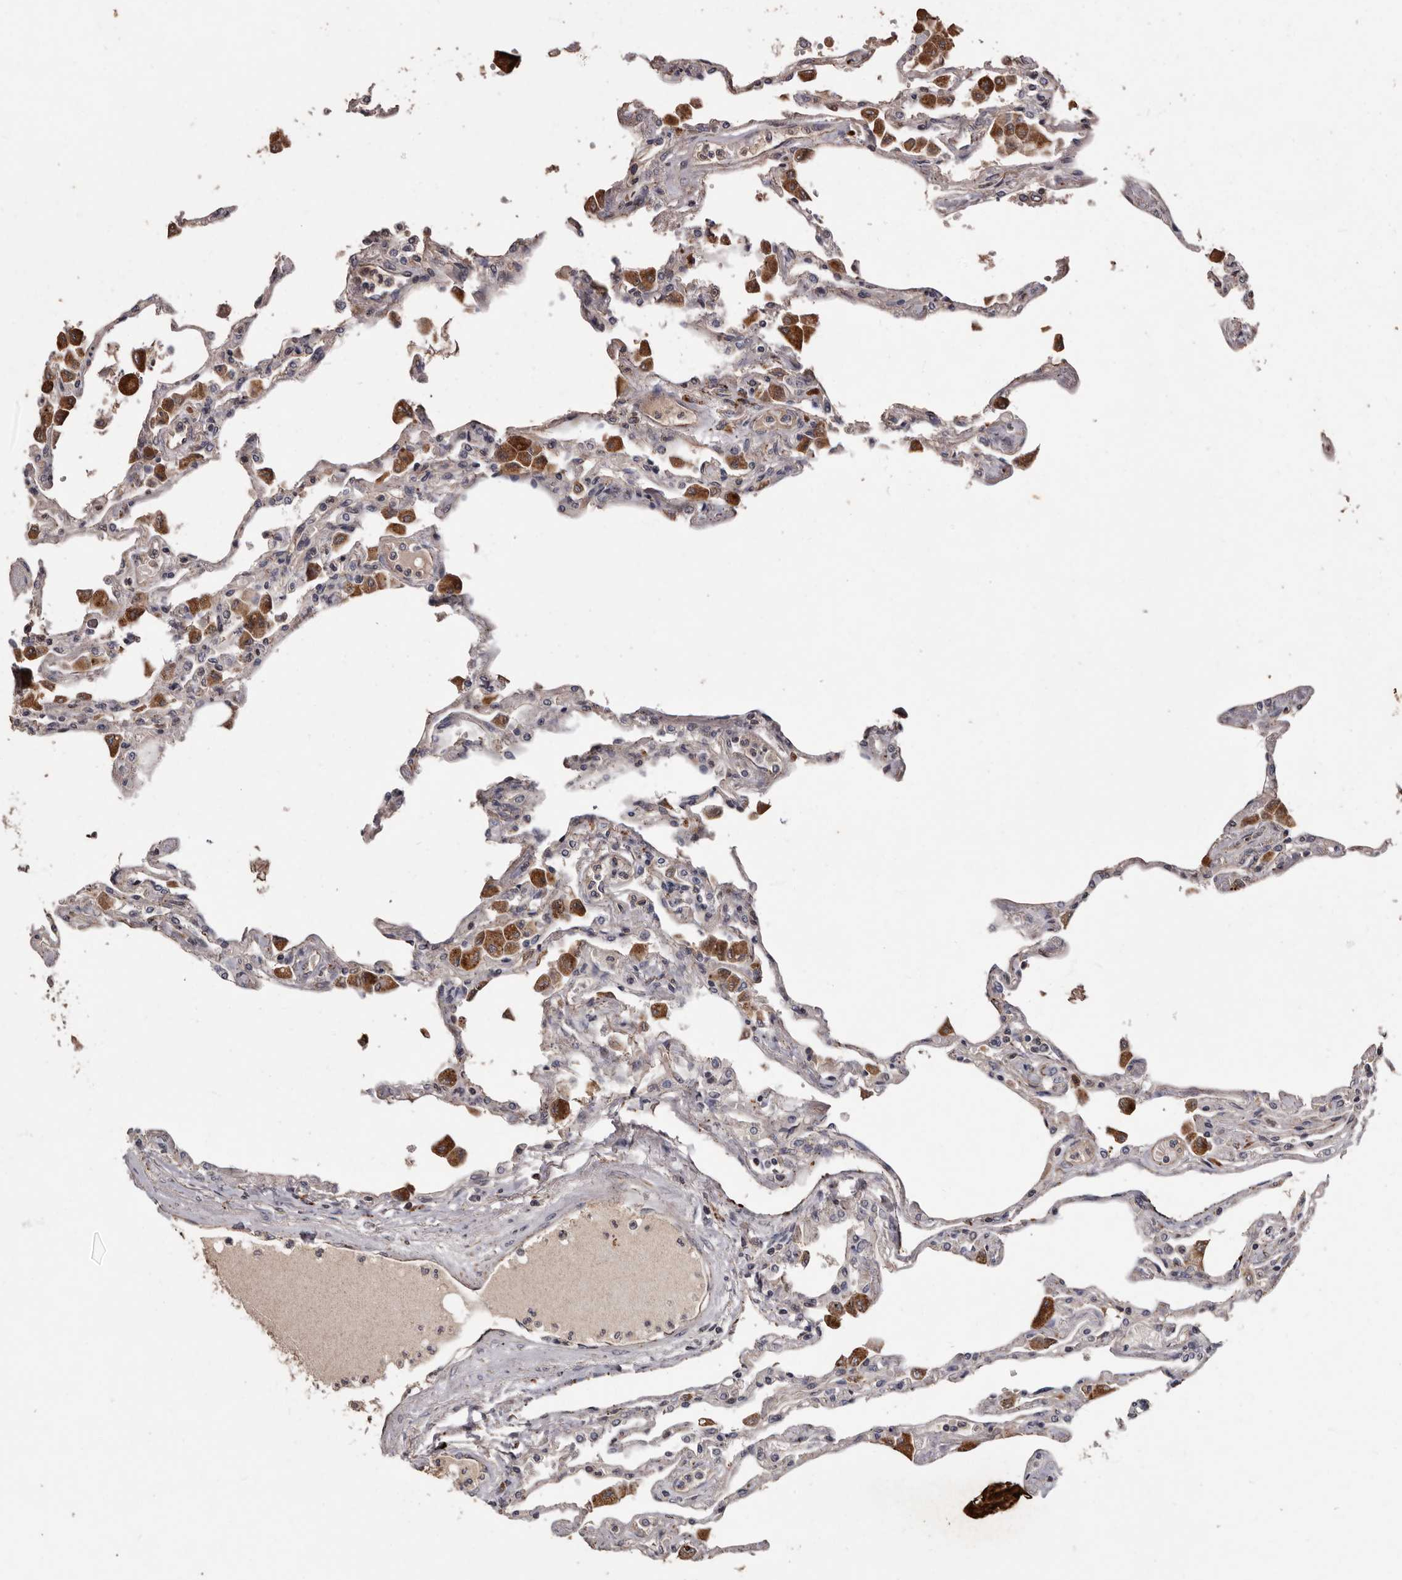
{"staining": {"intensity": "negative", "quantity": "none", "location": "none"}, "tissue": "lung", "cell_type": "Alveolar cells", "image_type": "normal", "snomed": [{"axis": "morphology", "description": "Normal tissue, NOS"}, {"axis": "topography", "description": "Bronchus"}, {"axis": "topography", "description": "Lung"}], "caption": "Protein analysis of normal lung shows no significant positivity in alveolar cells.", "gene": "BRAT1", "patient": {"sex": "female", "age": 49}}